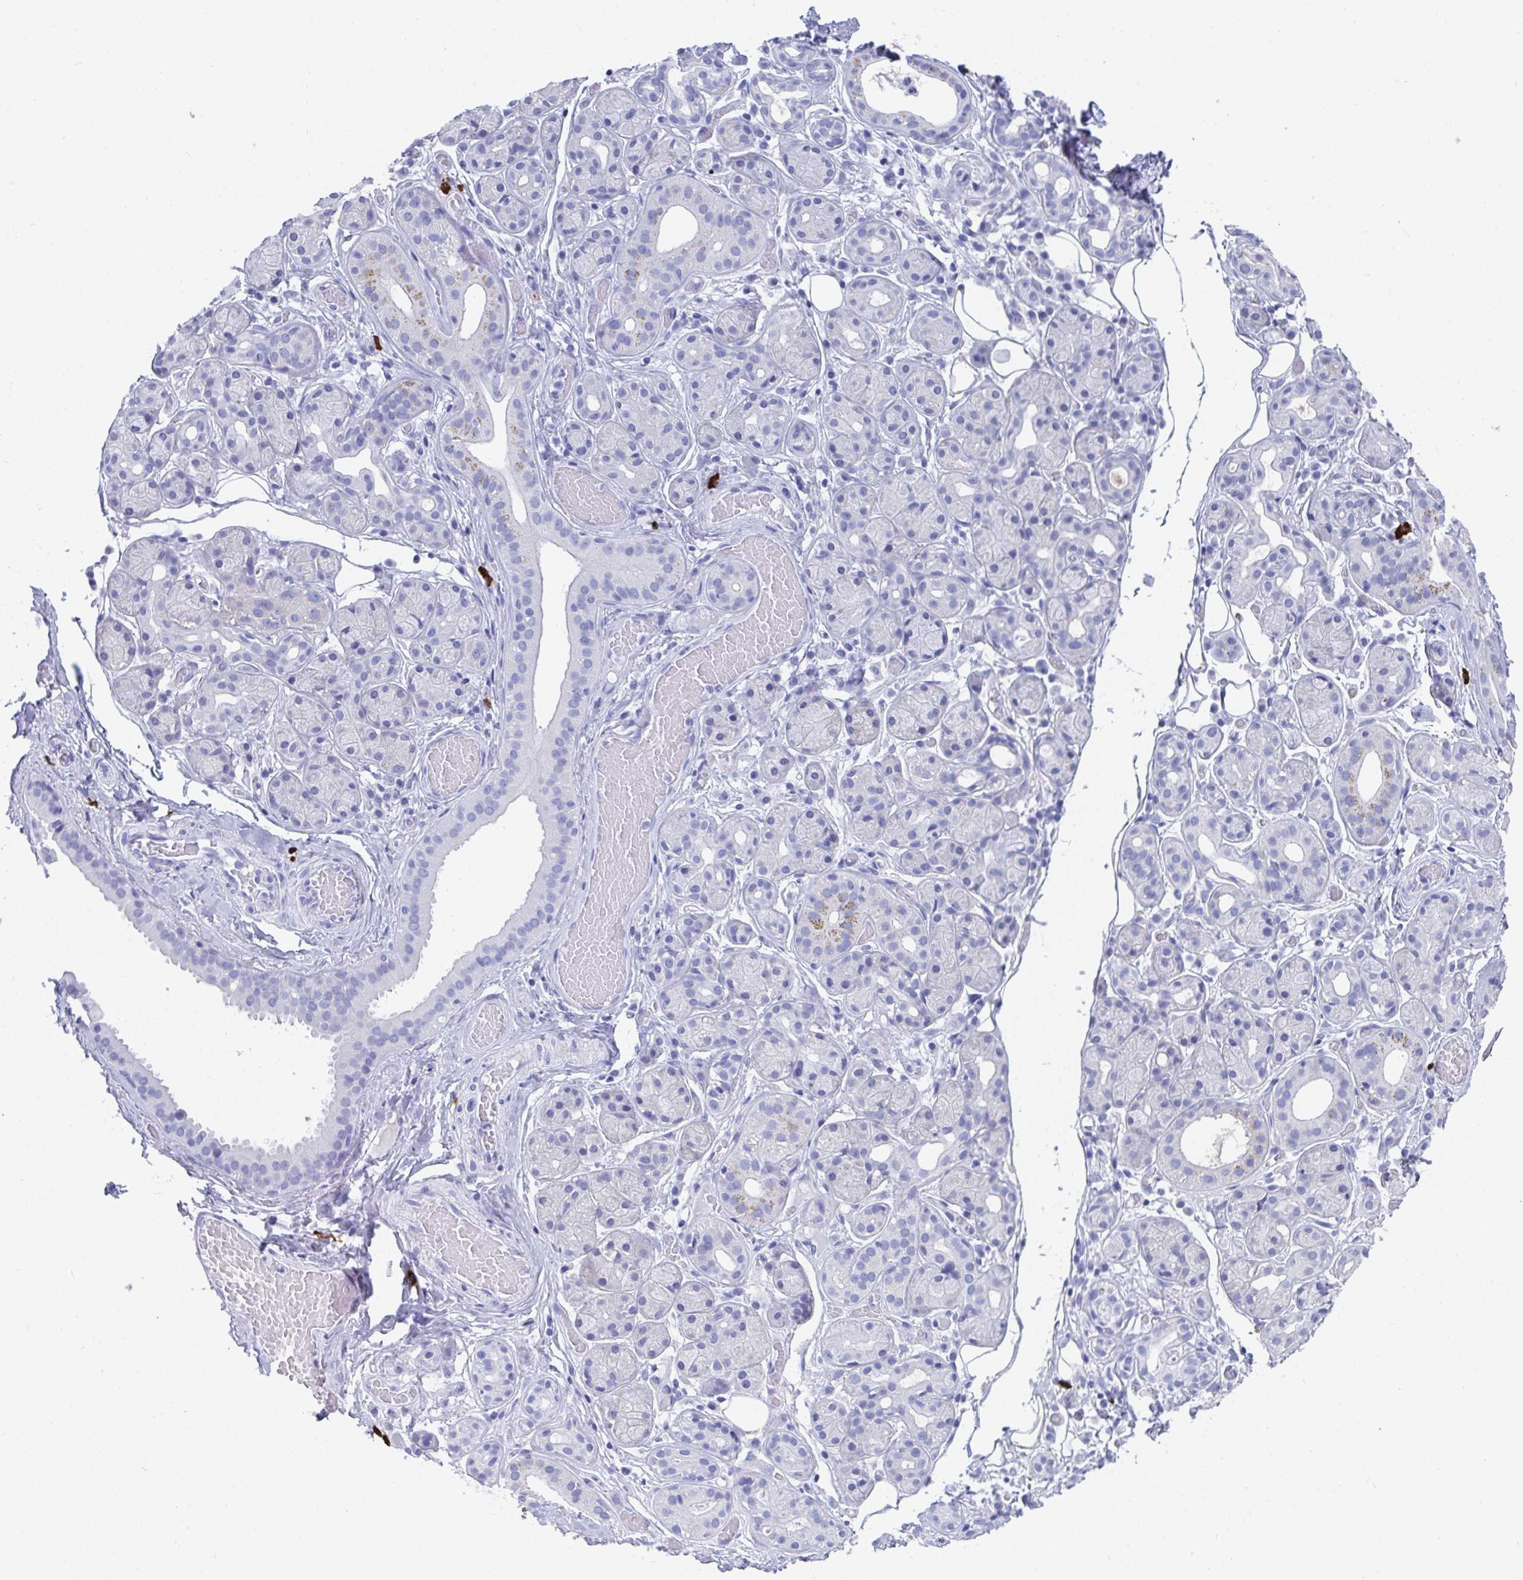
{"staining": {"intensity": "negative", "quantity": "none", "location": "none"}, "tissue": "salivary gland", "cell_type": "Glandular cells", "image_type": "normal", "snomed": [{"axis": "morphology", "description": "Normal tissue, NOS"}, {"axis": "topography", "description": "Salivary gland"}, {"axis": "topography", "description": "Peripheral nerve tissue"}], "caption": "Image shows no protein positivity in glandular cells of normal salivary gland.", "gene": "GRIA1", "patient": {"sex": "male", "age": 71}}